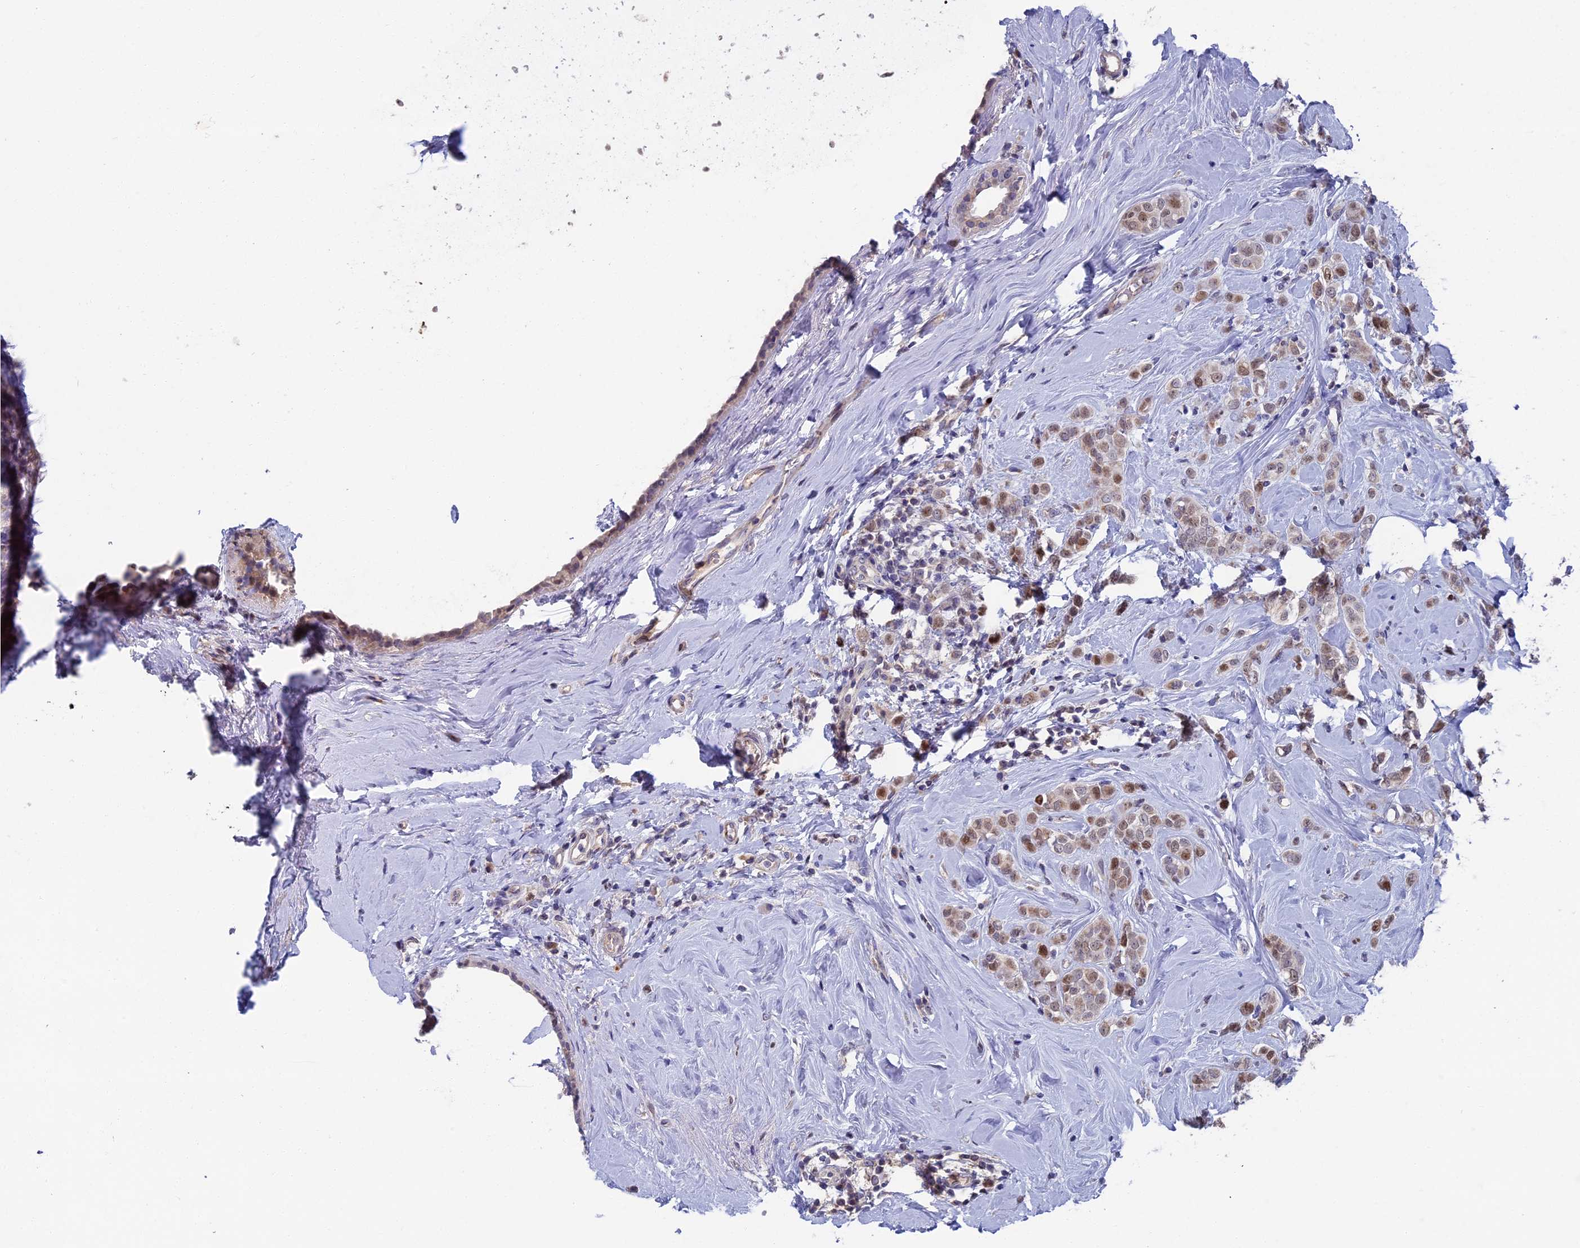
{"staining": {"intensity": "weak", "quantity": ">75%", "location": "nuclear"}, "tissue": "breast cancer", "cell_type": "Tumor cells", "image_type": "cancer", "snomed": [{"axis": "morphology", "description": "Lobular carcinoma"}, {"axis": "topography", "description": "Breast"}], "caption": "Tumor cells display low levels of weak nuclear expression in about >75% of cells in human lobular carcinoma (breast).", "gene": "LIG1", "patient": {"sex": "female", "age": 47}}